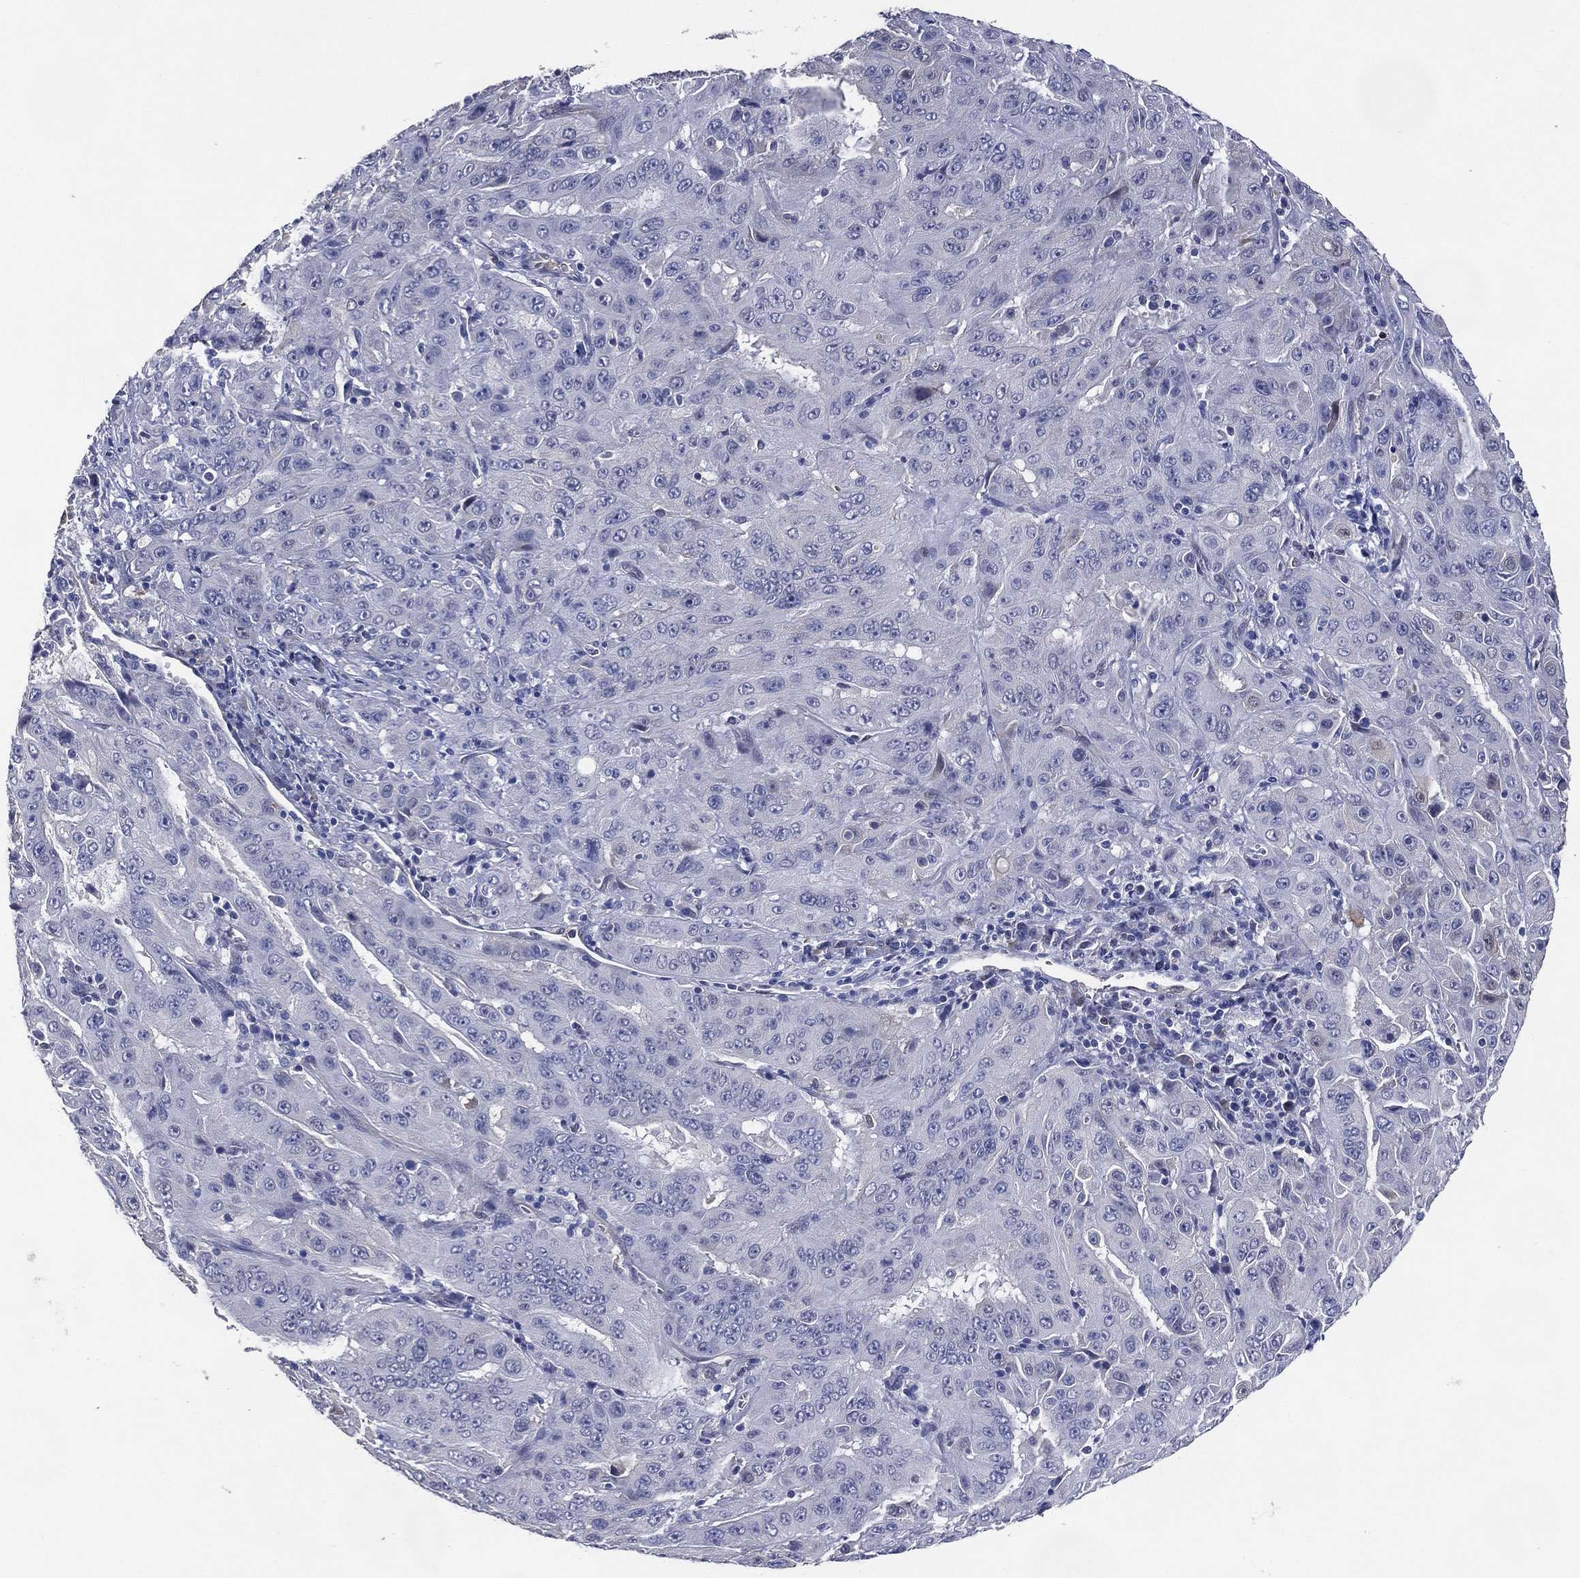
{"staining": {"intensity": "negative", "quantity": "none", "location": "none"}, "tissue": "pancreatic cancer", "cell_type": "Tumor cells", "image_type": "cancer", "snomed": [{"axis": "morphology", "description": "Adenocarcinoma, NOS"}, {"axis": "topography", "description": "Pancreas"}], "caption": "Human pancreatic cancer (adenocarcinoma) stained for a protein using immunohistochemistry displays no expression in tumor cells.", "gene": "AK1", "patient": {"sex": "male", "age": 63}}